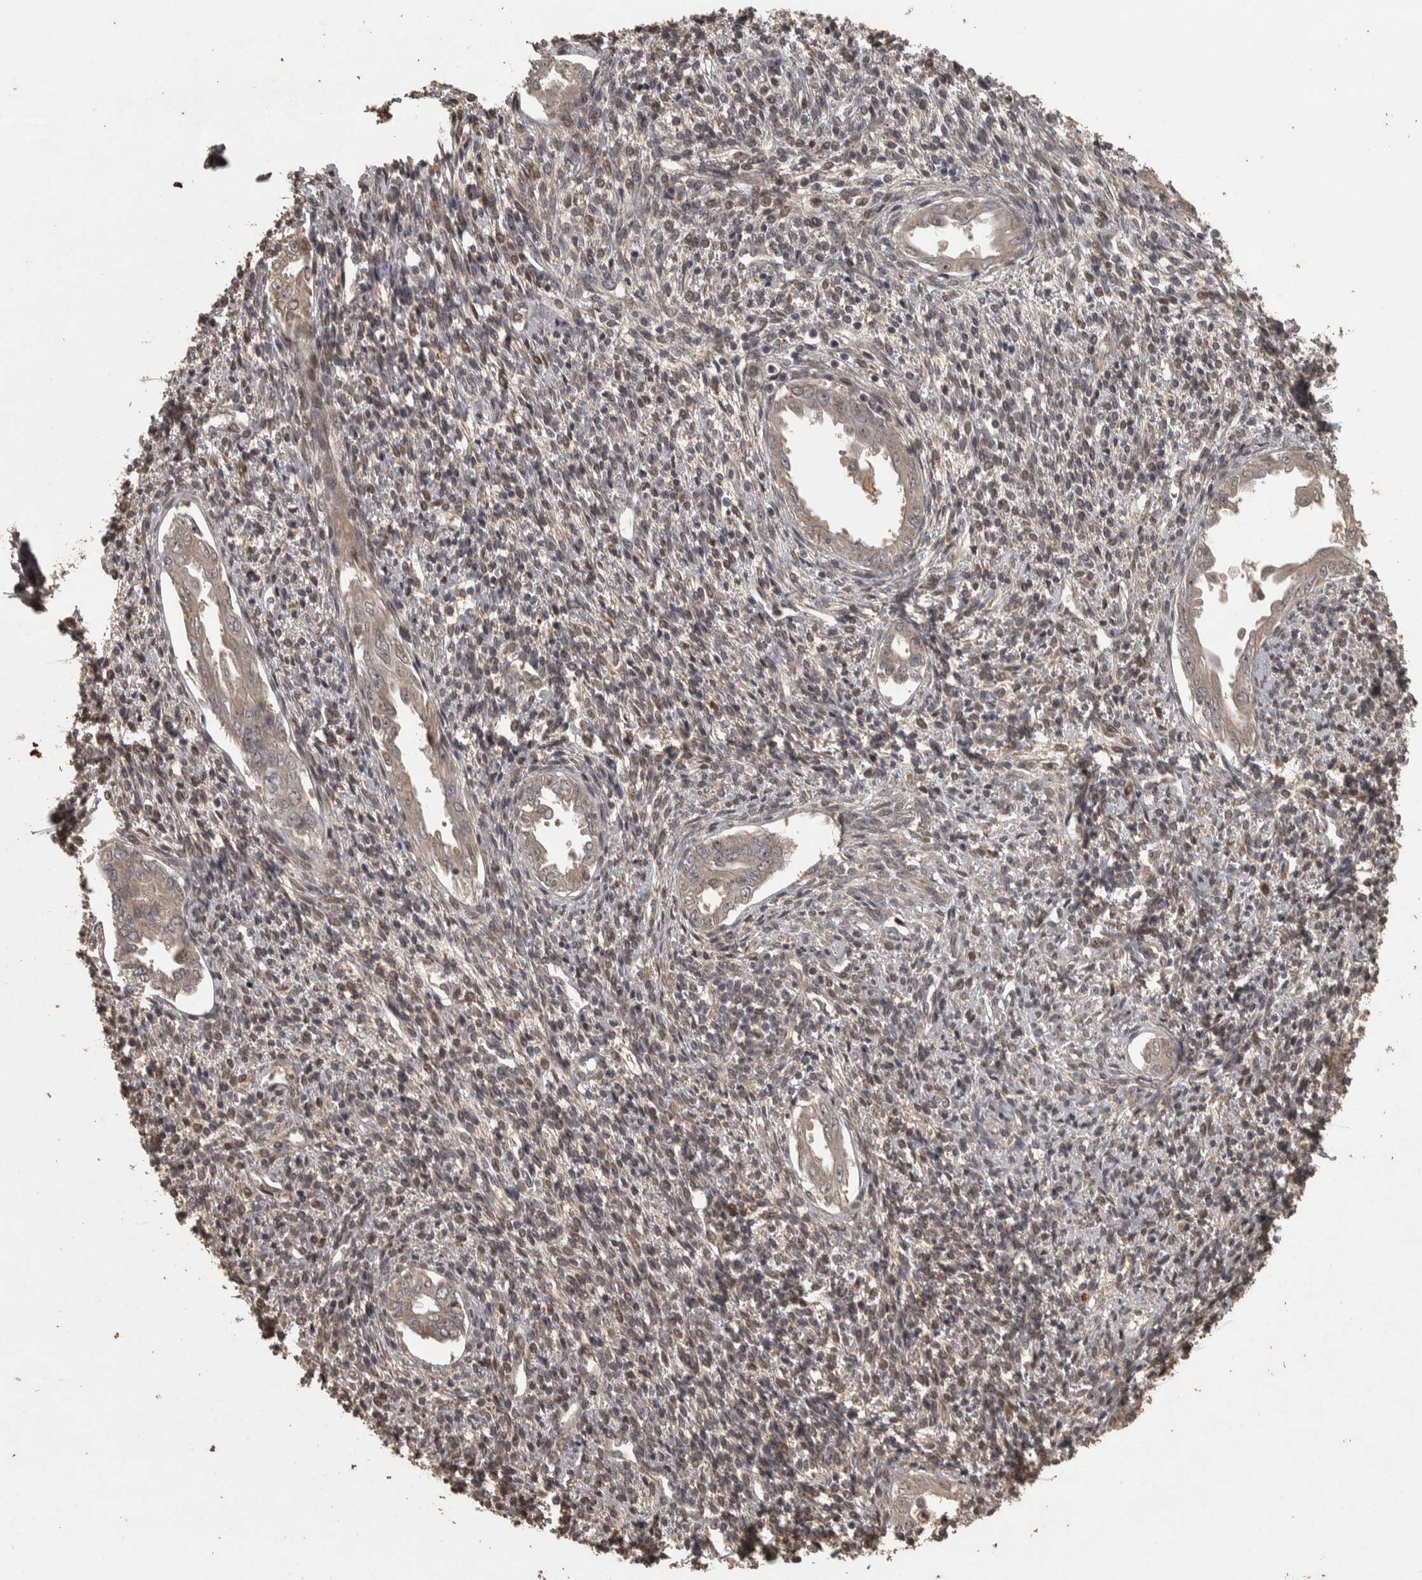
{"staining": {"intensity": "weak", "quantity": "25%-75%", "location": "nuclear"}, "tissue": "endometrium", "cell_type": "Cells in endometrial stroma", "image_type": "normal", "snomed": [{"axis": "morphology", "description": "Normal tissue, NOS"}, {"axis": "topography", "description": "Endometrium"}], "caption": "IHC micrograph of unremarkable endometrium stained for a protein (brown), which reveals low levels of weak nuclear positivity in about 25%-75% of cells in endometrial stroma.", "gene": "ACO1", "patient": {"sex": "female", "age": 66}}